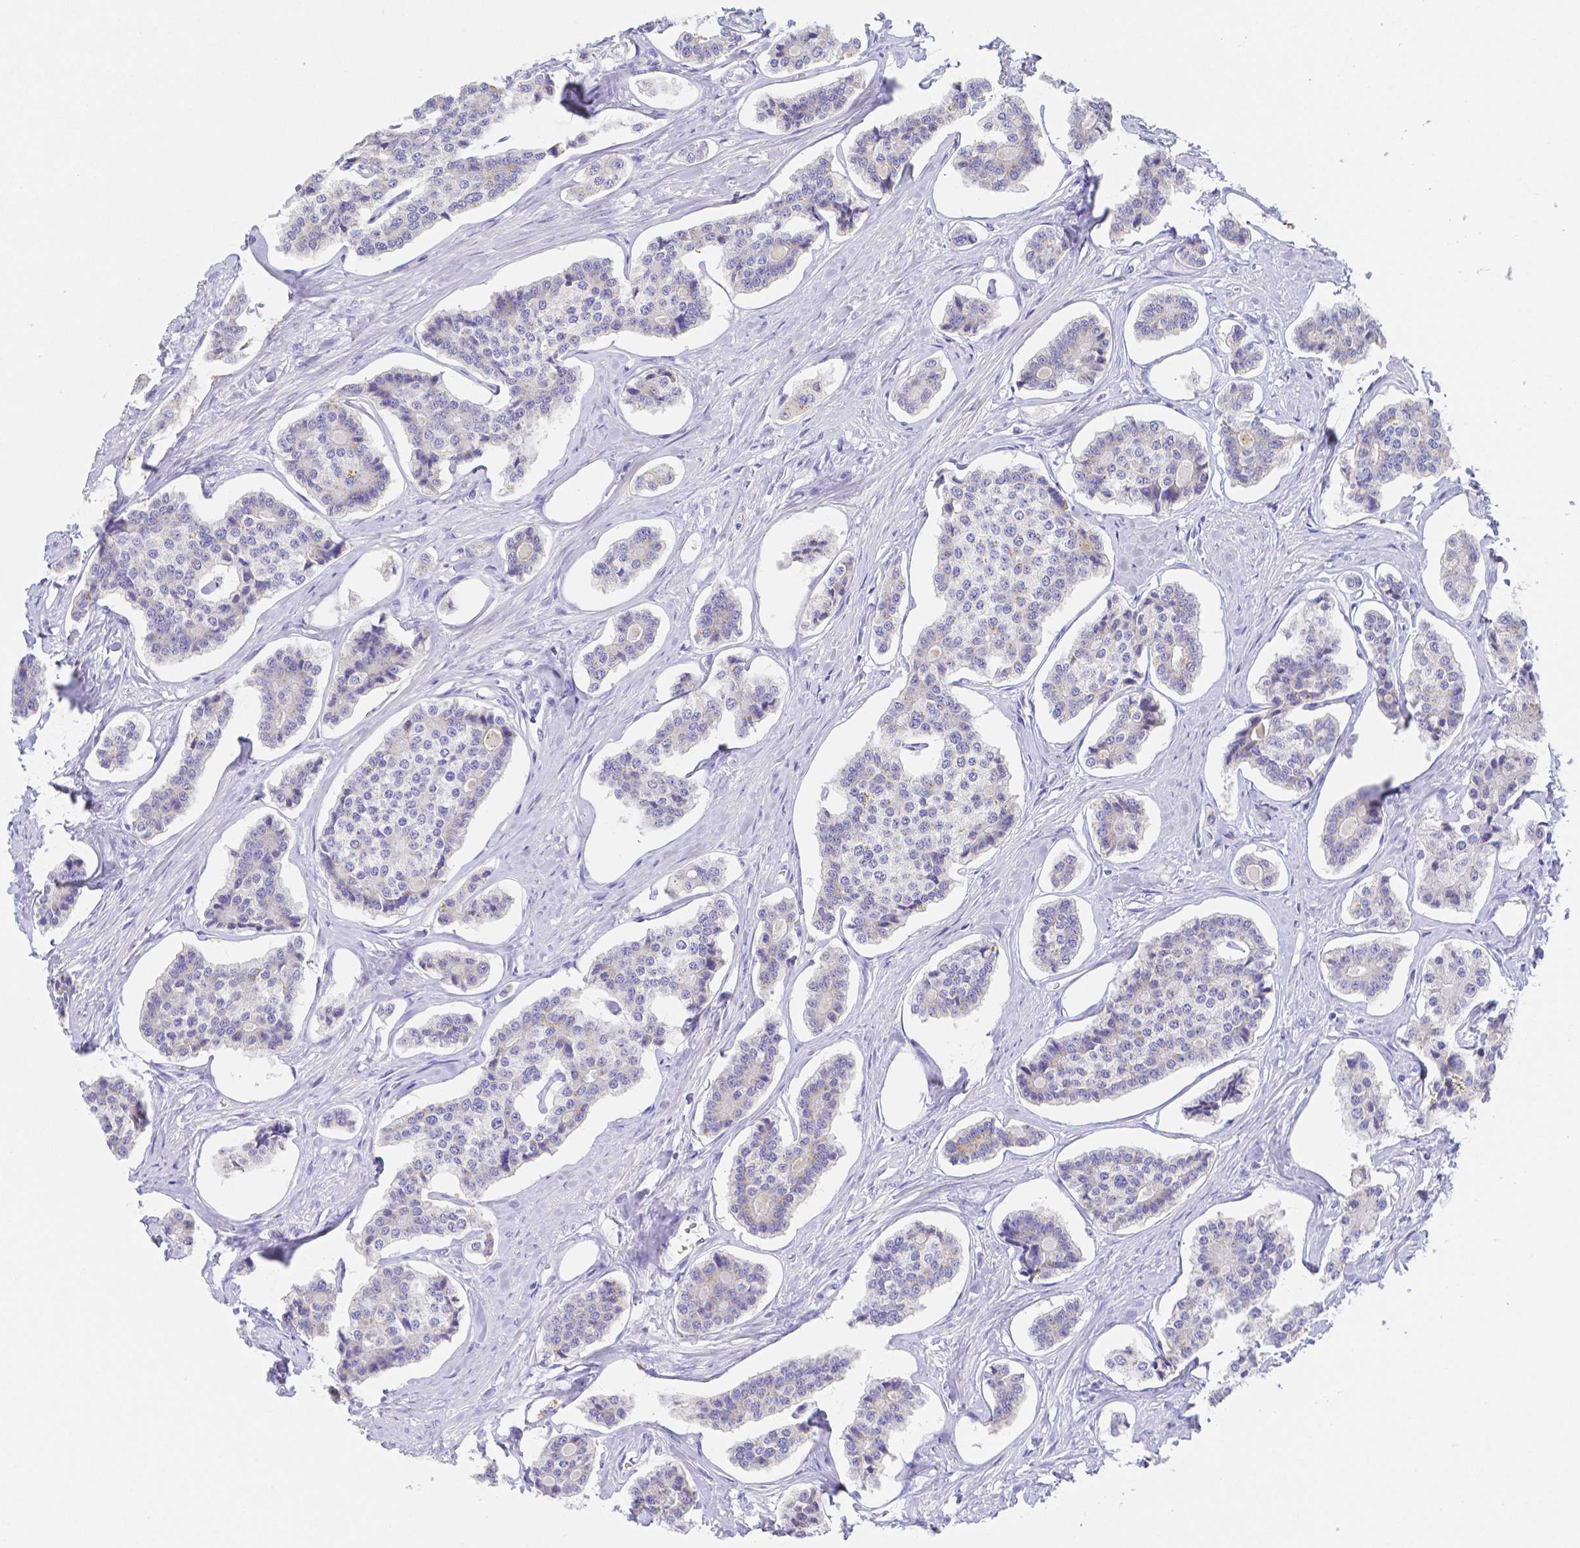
{"staining": {"intensity": "weak", "quantity": "<25%", "location": "cytoplasmic/membranous"}, "tissue": "carcinoid", "cell_type": "Tumor cells", "image_type": "cancer", "snomed": [{"axis": "morphology", "description": "Carcinoid, malignant, NOS"}, {"axis": "topography", "description": "Small intestine"}], "caption": "Tumor cells show no significant protein staining in carcinoid (malignant). (DAB immunohistochemistry (IHC), high magnification).", "gene": "ZG16B", "patient": {"sex": "female", "age": 65}}